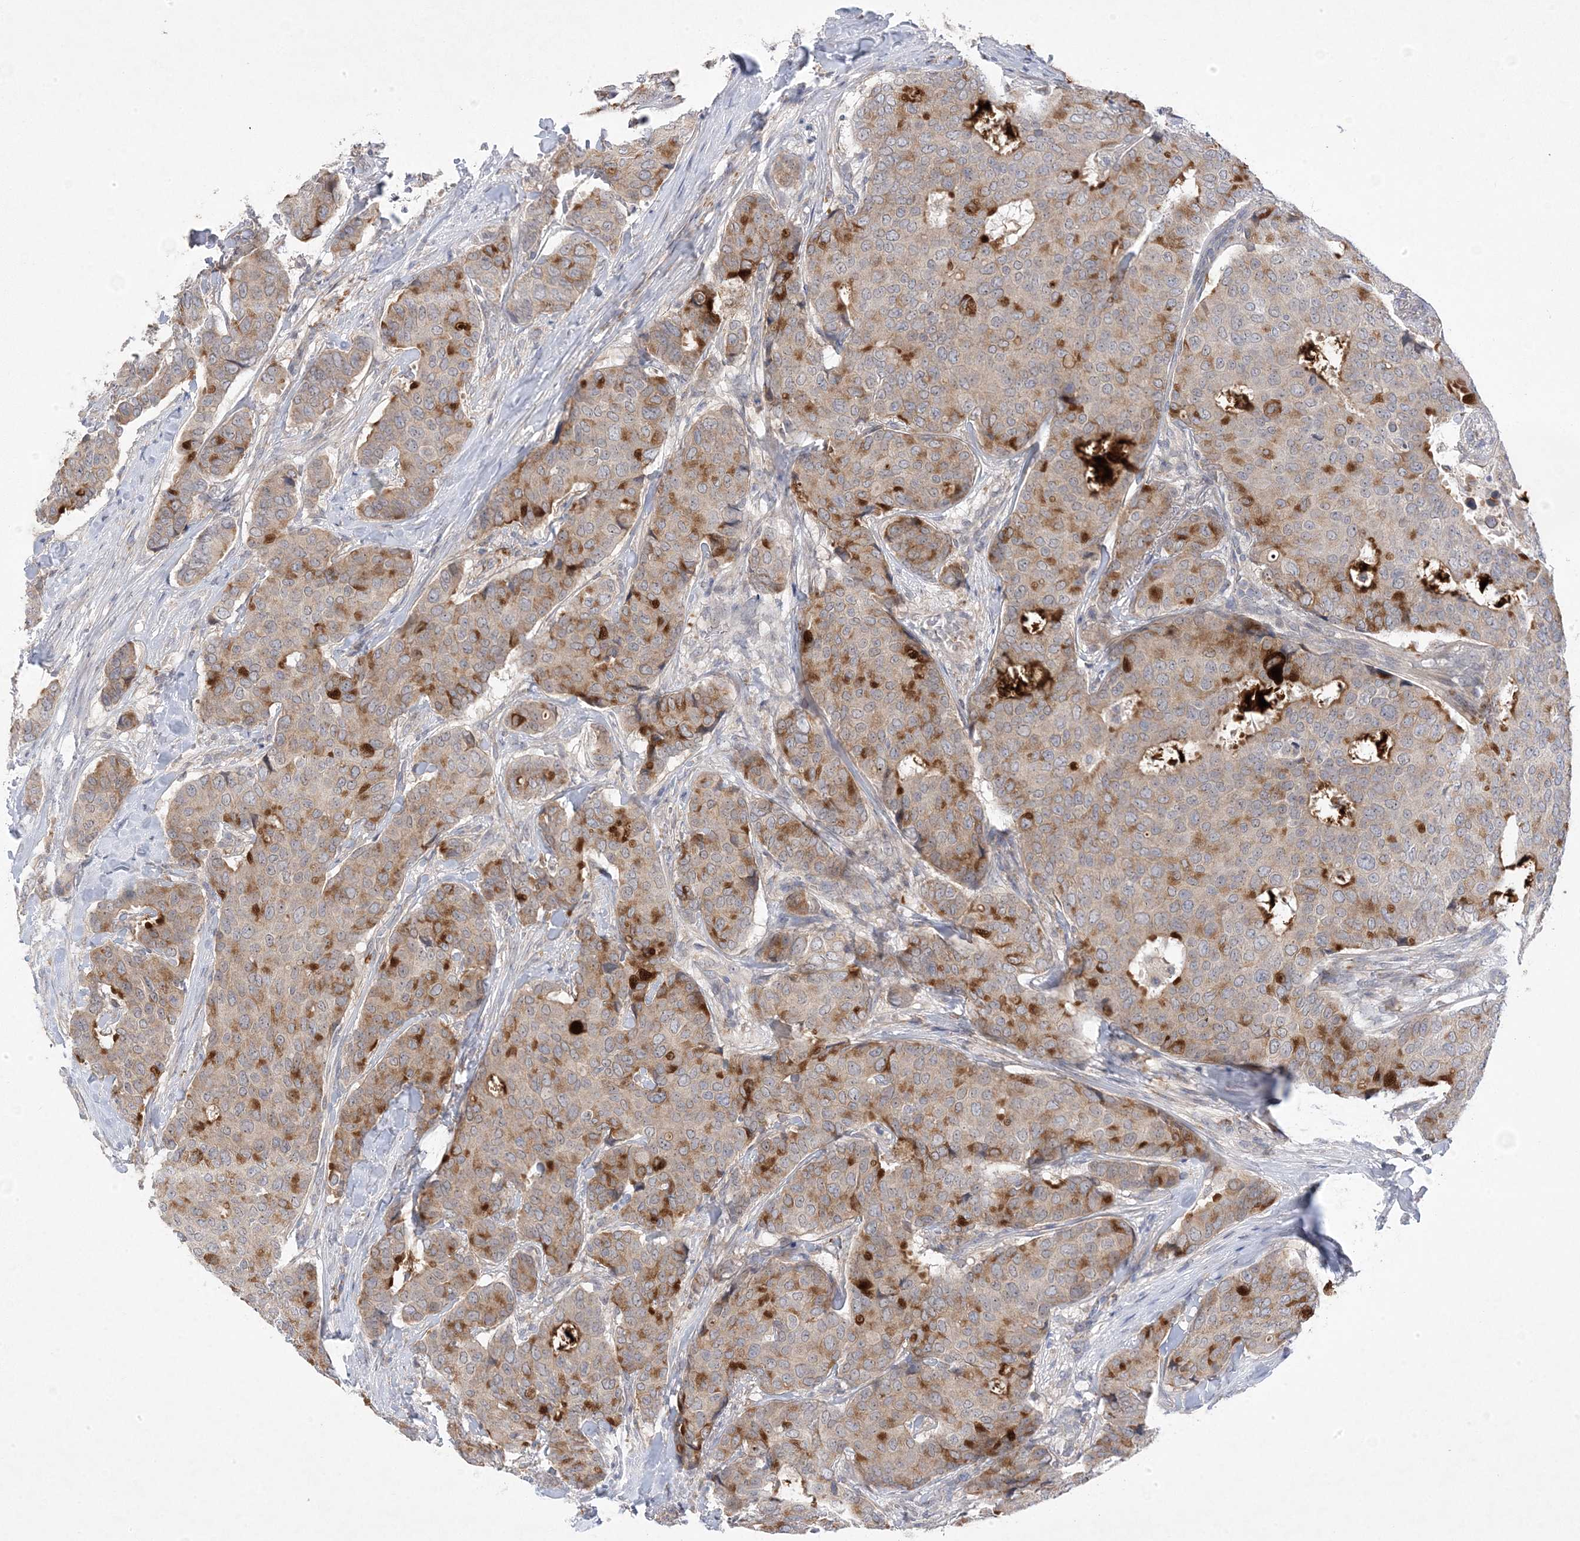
{"staining": {"intensity": "moderate", "quantity": "25%-75%", "location": "cytoplasmic/membranous"}, "tissue": "breast cancer", "cell_type": "Tumor cells", "image_type": "cancer", "snomed": [{"axis": "morphology", "description": "Duct carcinoma"}, {"axis": "topography", "description": "Breast"}], "caption": "Breast cancer stained with a protein marker shows moderate staining in tumor cells.", "gene": "ANAPC1", "patient": {"sex": "female", "age": 75}}